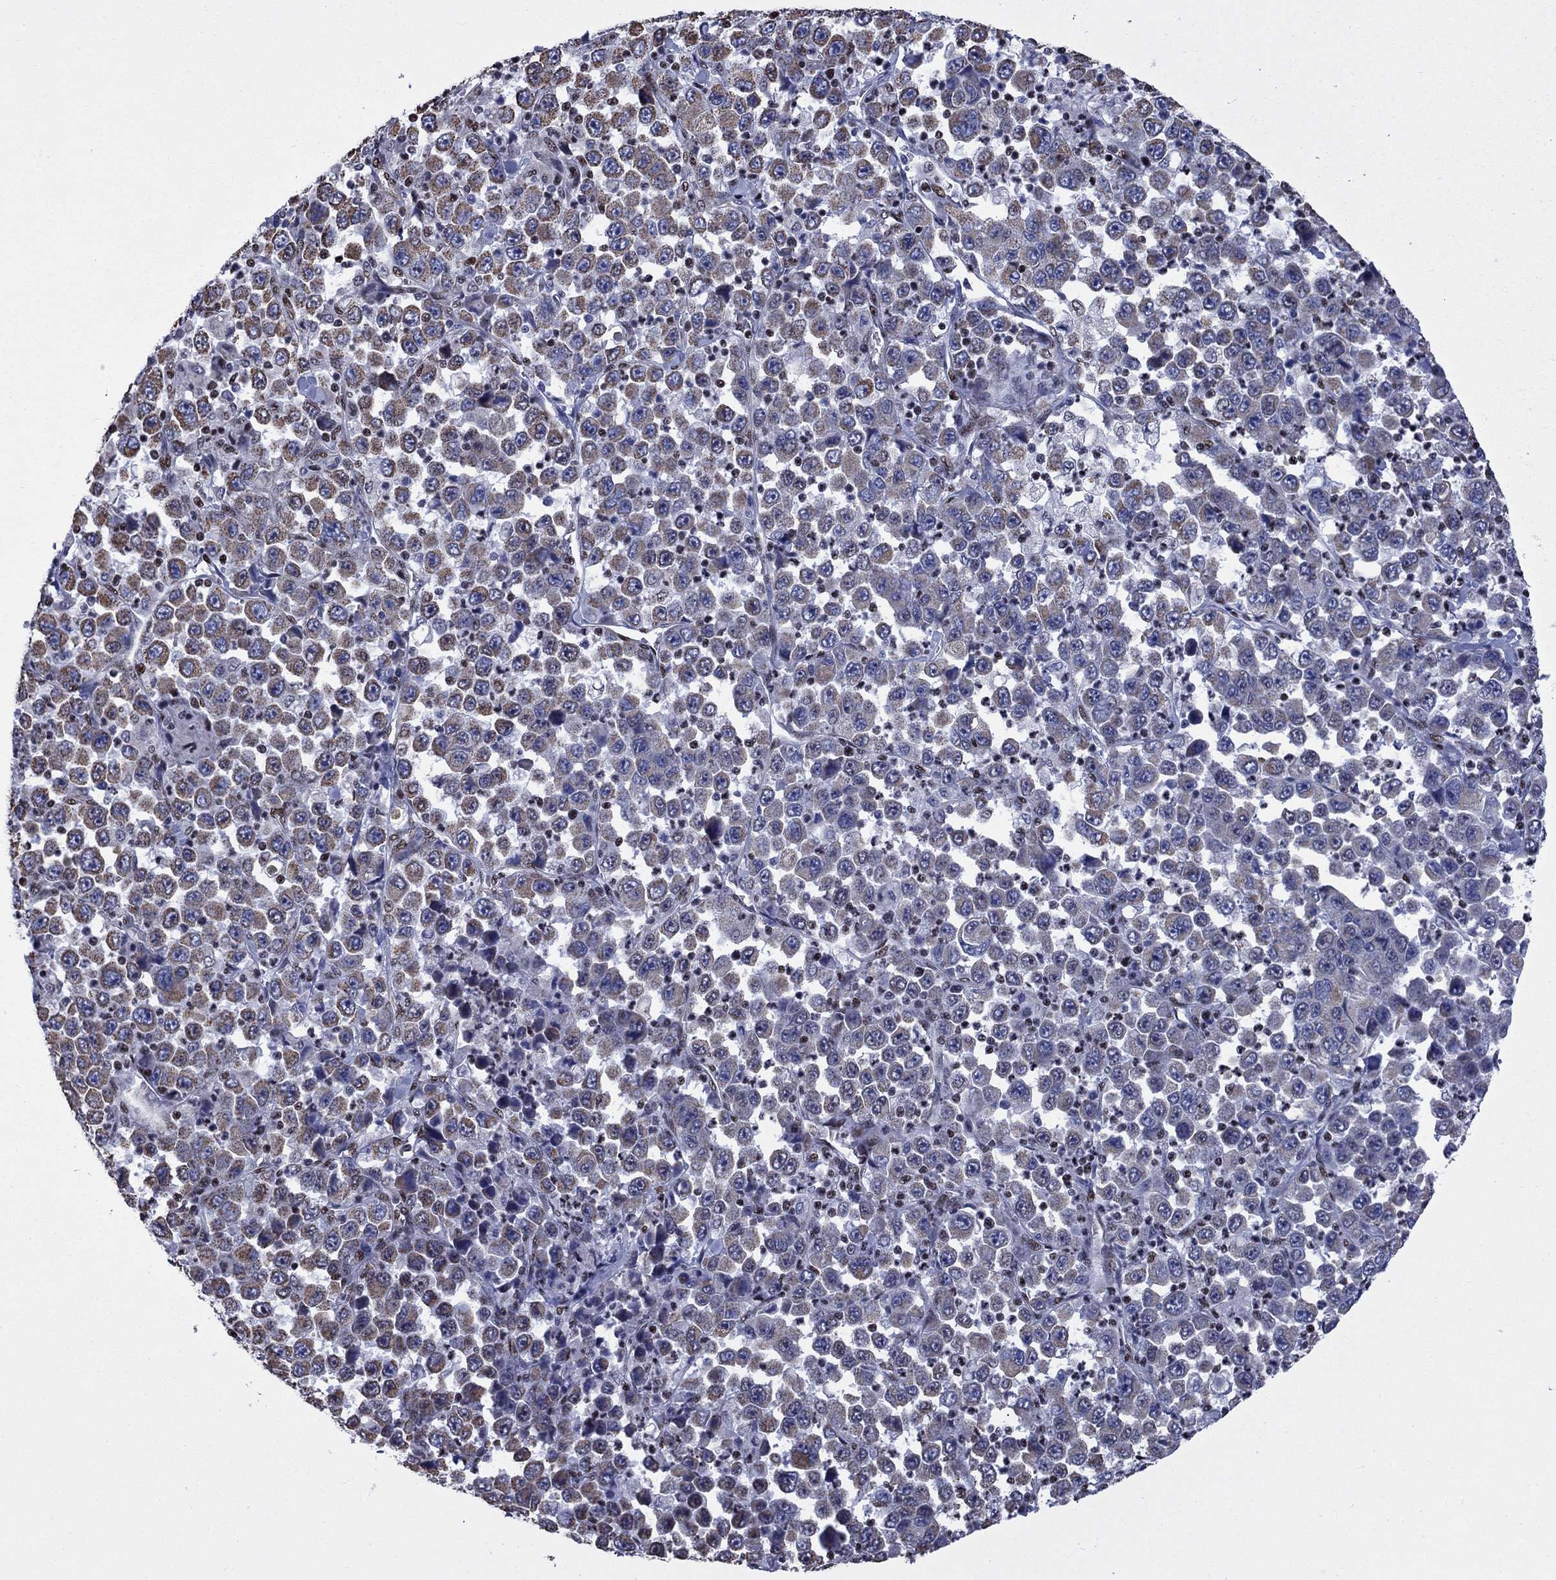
{"staining": {"intensity": "moderate", "quantity": "<25%", "location": "cytoplasmic/membranous"}, "tissue": "stomach cancer", "cell_type": "Tumor cells", "image_type": "cancer", "snomed": [{"axis": "morphology", "description": "Normal tissue, NOS"}, {"axis": "morphology", "description": "Adenocarcinoma, NOS"}, {"axis": "topography", "description": "Stomach, upper"}, {"axis": "topography", "description": "Stomach"}], "caption": "Immunohistochemical staining of human stomach cancer (adenocarcinoma) demonstrates low levels of moderate cytoplasmic/membranous positivity in approximately <25% of tumor cells. Using DAB (brown) and hematoxylin (blue) stains, captured at high magnification using brightfield microscopy.", "gene": "N4BP2", "patient": {"sex": "male", "age": 59}}